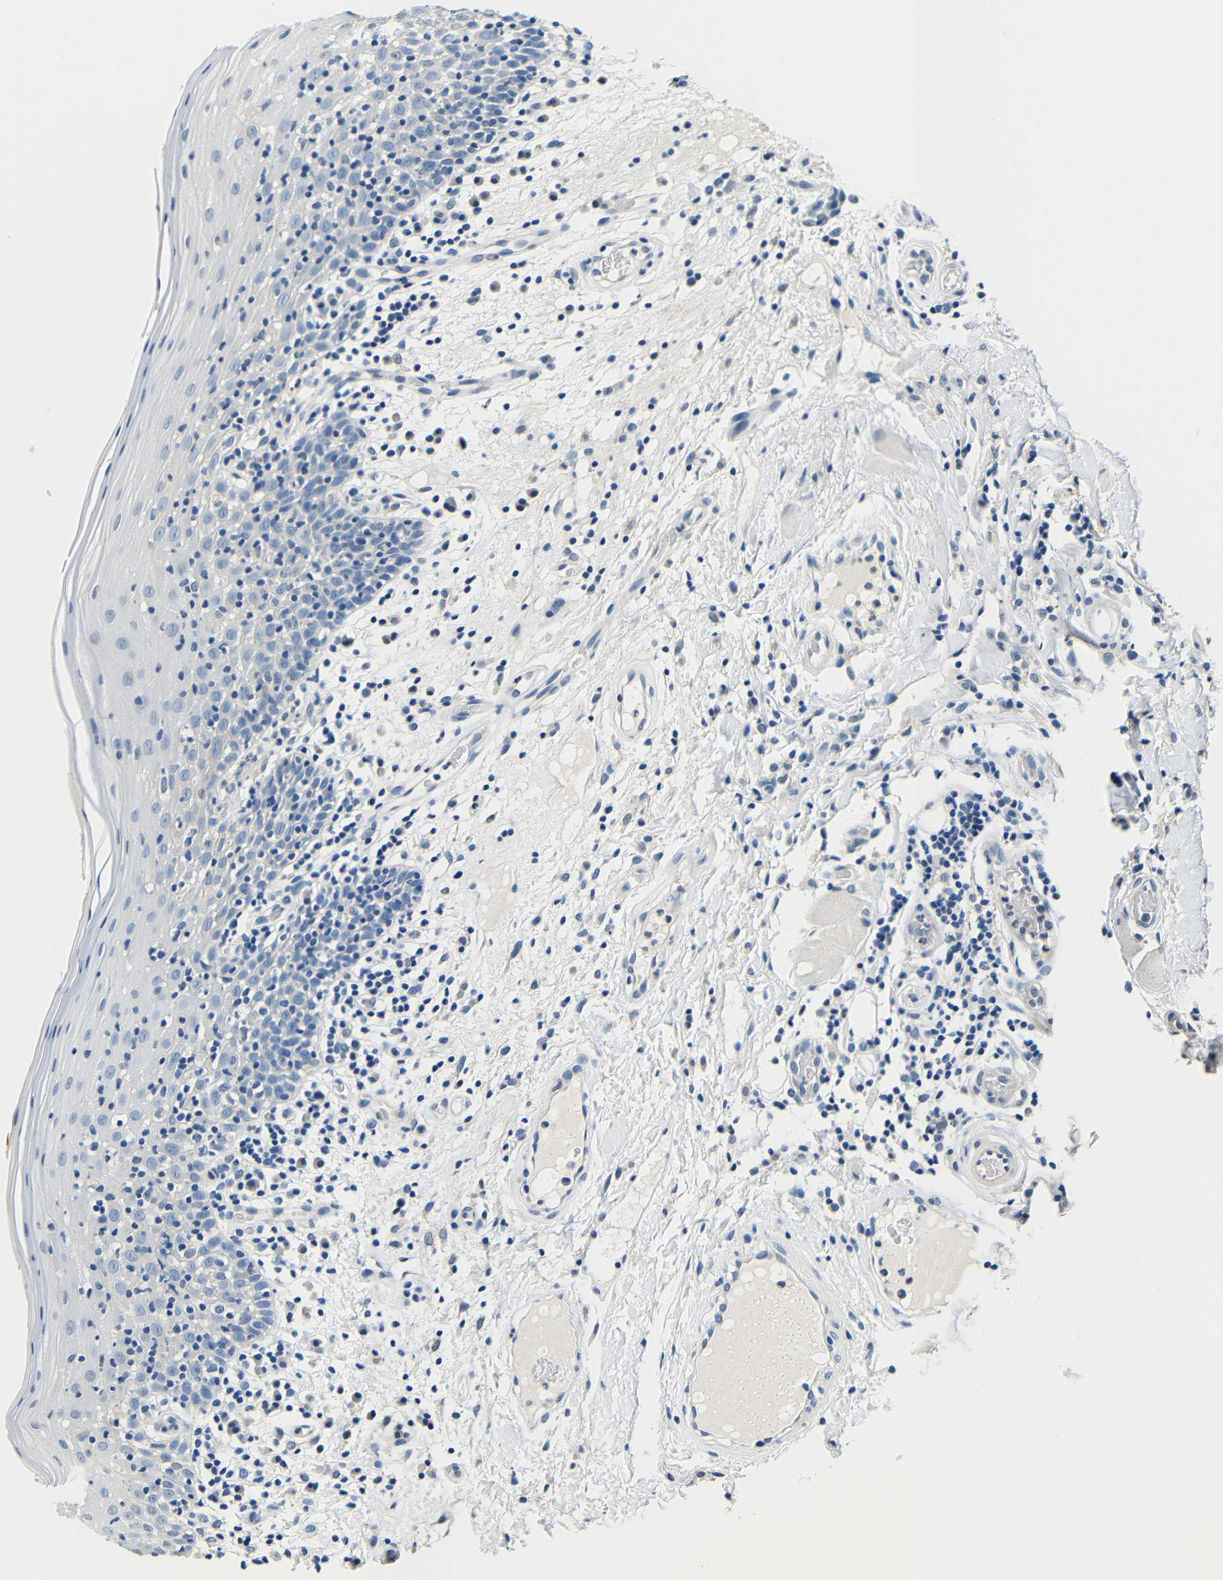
{"staining": {"intensity": "negative", "quantity": "none", "location": "none"}, "tissue": "oral mucosa", "cell_type": "Squamous epithelial cells", "image_type": "normal", "snomed": [{"axis": "morphology", "description": "Normal tissue, NOS"}, {"axis": "morphology", "description": "Squamous cell carcinoma, NOS"}, {"axis": "topography", "description": "Skeletal muscle"}, {"axis": "topography", "description": "Oral tissue"}], "caption": "An image of oral mucosa stained for a protein exhibits no brown staining in squamous epithelial cells.", "gene": "ADAP1", "patient": {"sex": "male", "age": 71}}